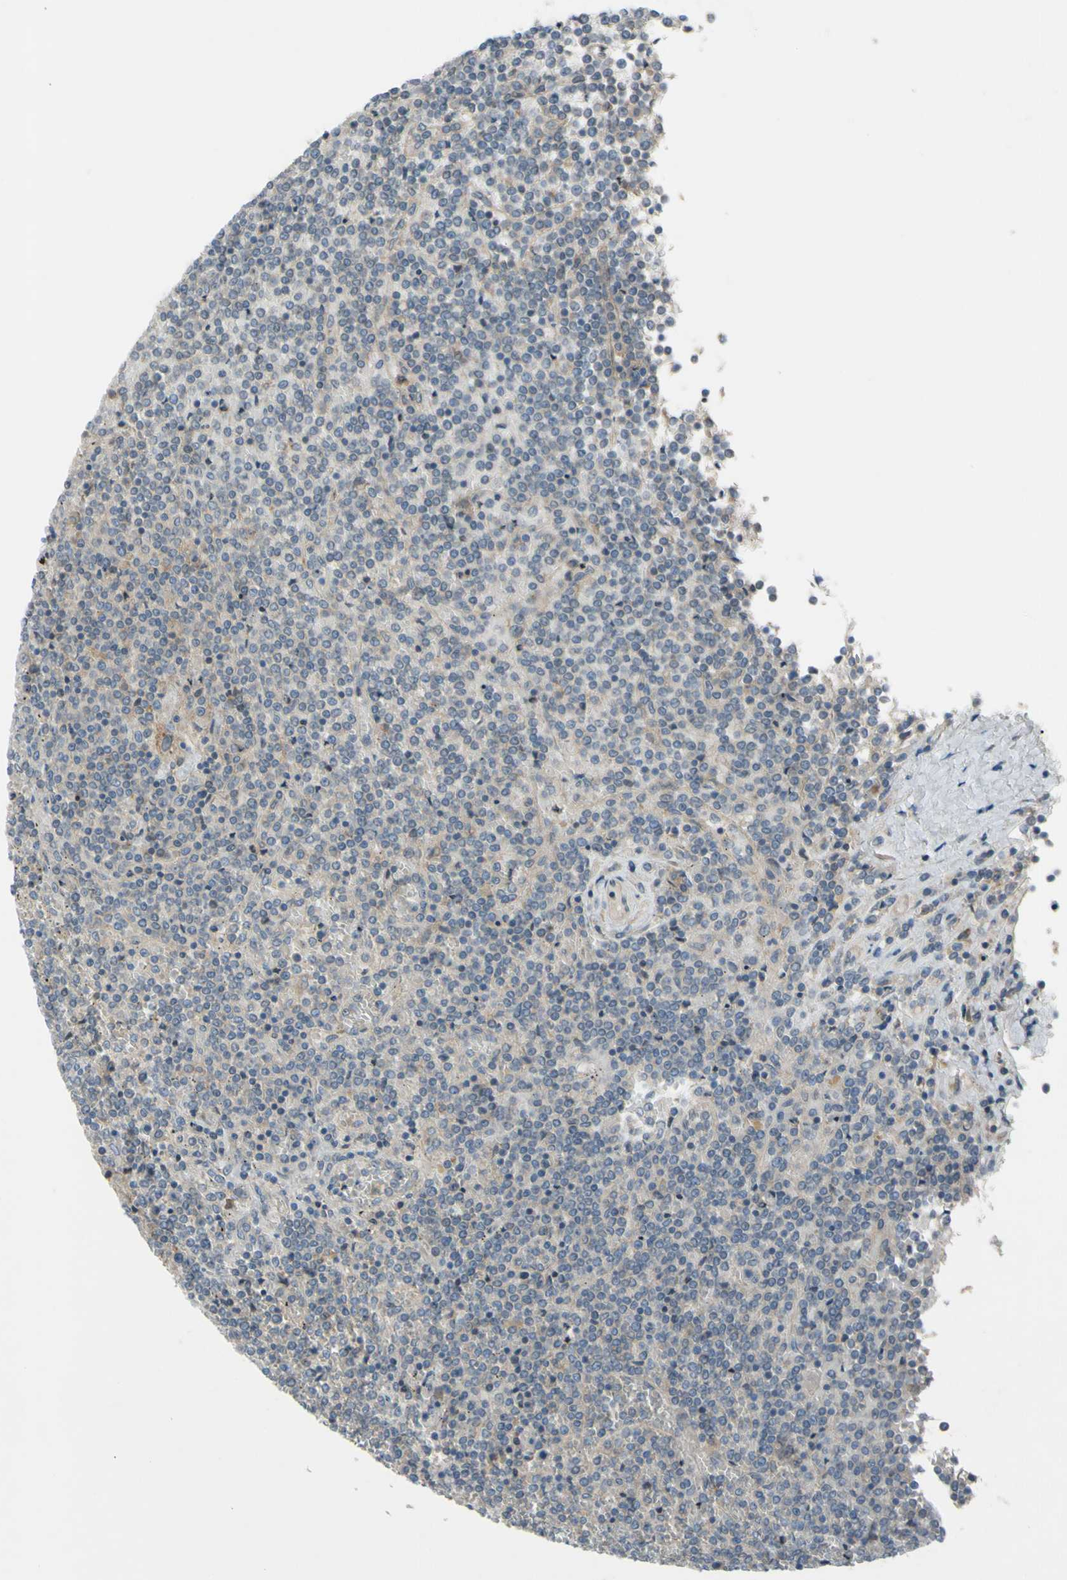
{"staining": {"intensity": "weak", "quantity": ">75%", "location": "cytoplasmic/membranous"}, "tissue": "lymphoma", "cell_type": "Tumor cells", "image_type": "cancer", "snomed": [{"axis": "morphology", "description": "Malignant lymphoma, non-Hodgkin's type, Low grade"}, {"axis": "topography", "description": "Spleen"}], "caption": "A low amount of weak cytoplasmic/membranous staining is present in about >75% of tumor cells in malignant lymphoma, non-Hodgkin's type (low-grade) tissue. The staining was performed using DAB, with brown indicating positive protein expression. Nuclei are stained blue with hematoxylin.", "gene": "AFP", "patient": {"sex": "female", "age": 19}}